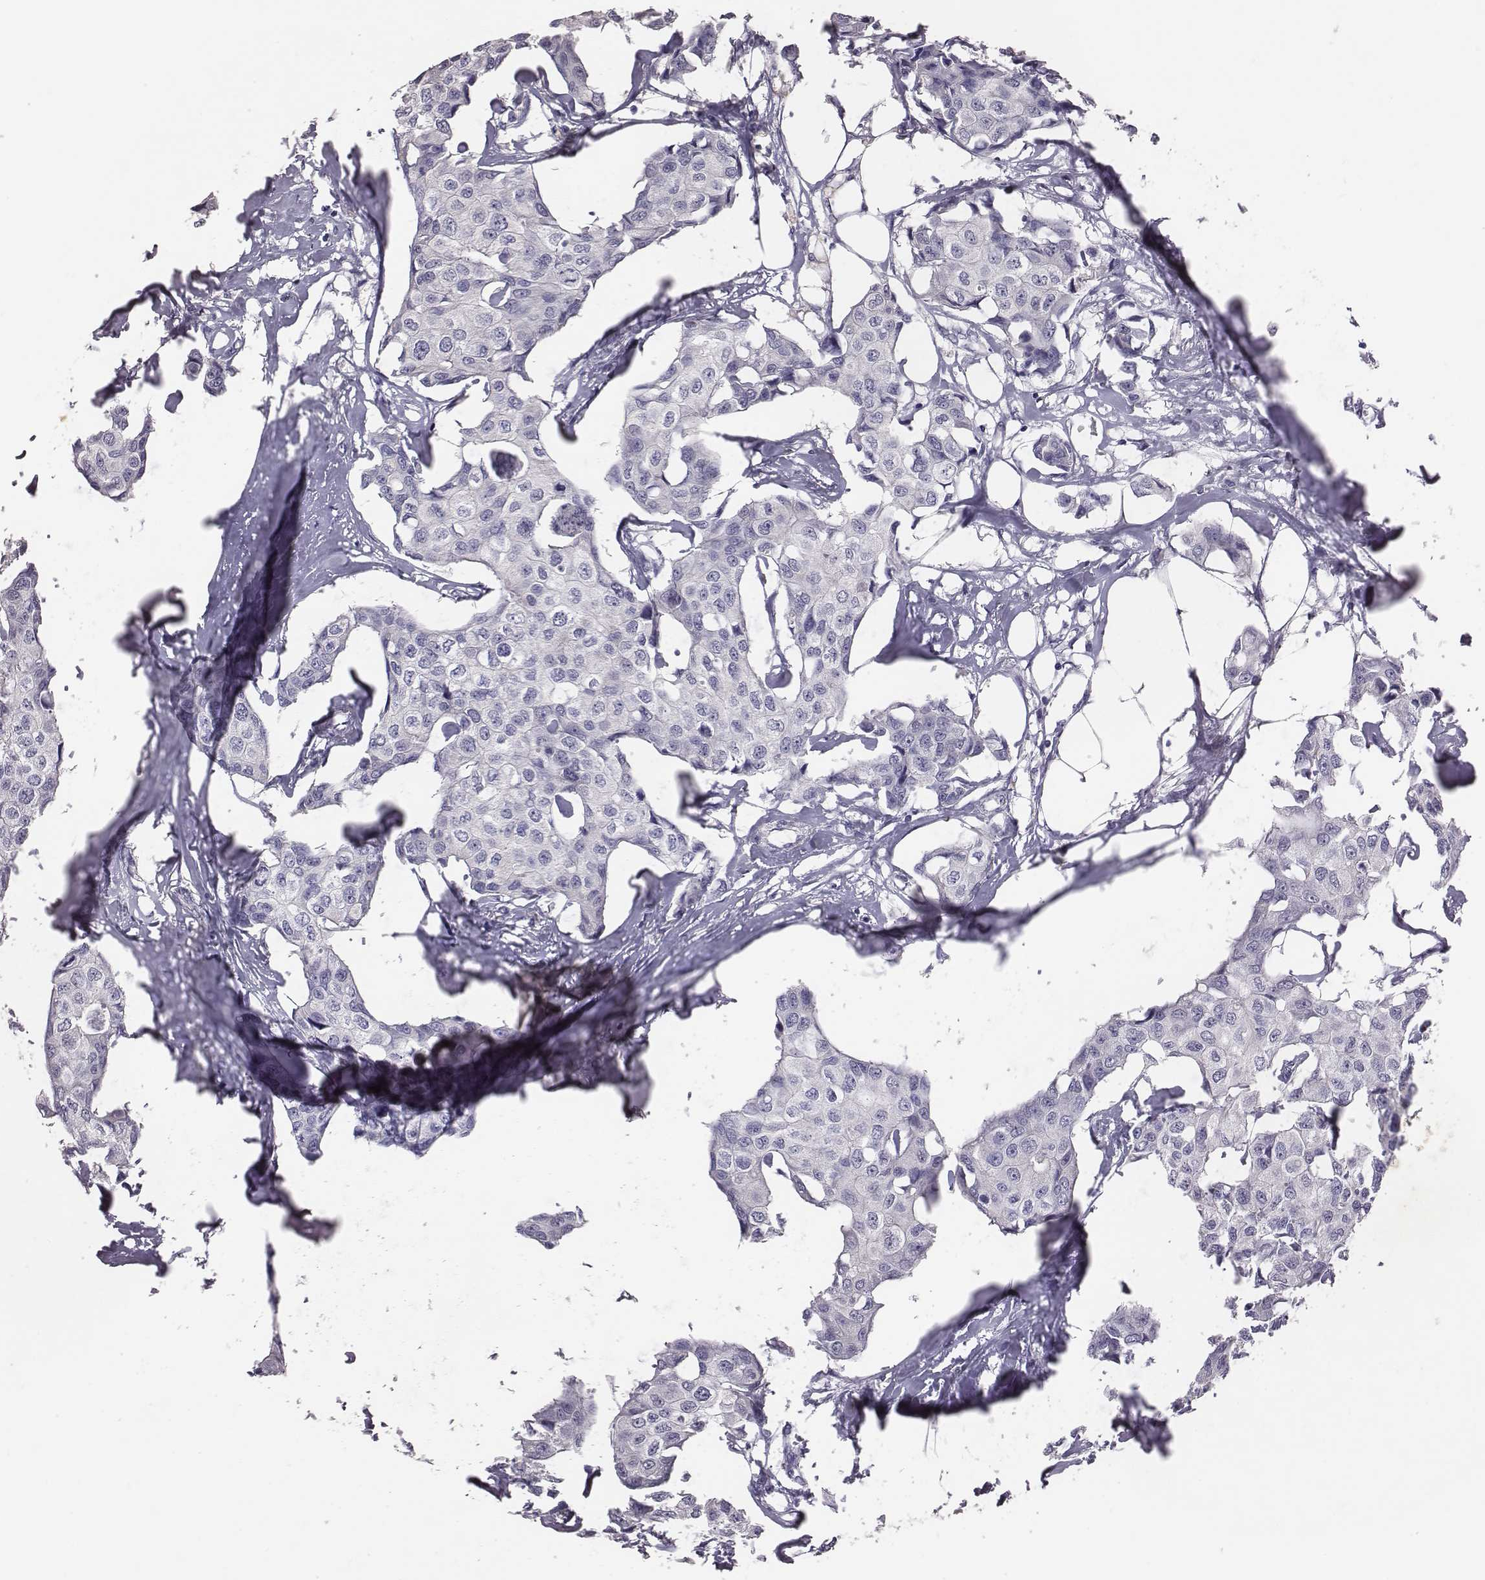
{"staining": {"intensity": "negative", "quantity": "none", "location": "none"}, "tissue": "breast cancer", "cell_type": "Tumor cells", "image_type": "cancer", "snomed": [{"axis": "morphology", "description": "Duct carcinoma"}, {"axis": "topography", "description": "Breast"}], "caption": "Immunohistochemistry (IHC) micrograph of neoplastic tissue: breast infiltrating ductal carcinoma stained with DAB (3,3'-diaminobenzidine) exhibits no significant protein staining in tumor cells.", "gene": "EN1", "patient": {"sex": "female", "age": 80}}